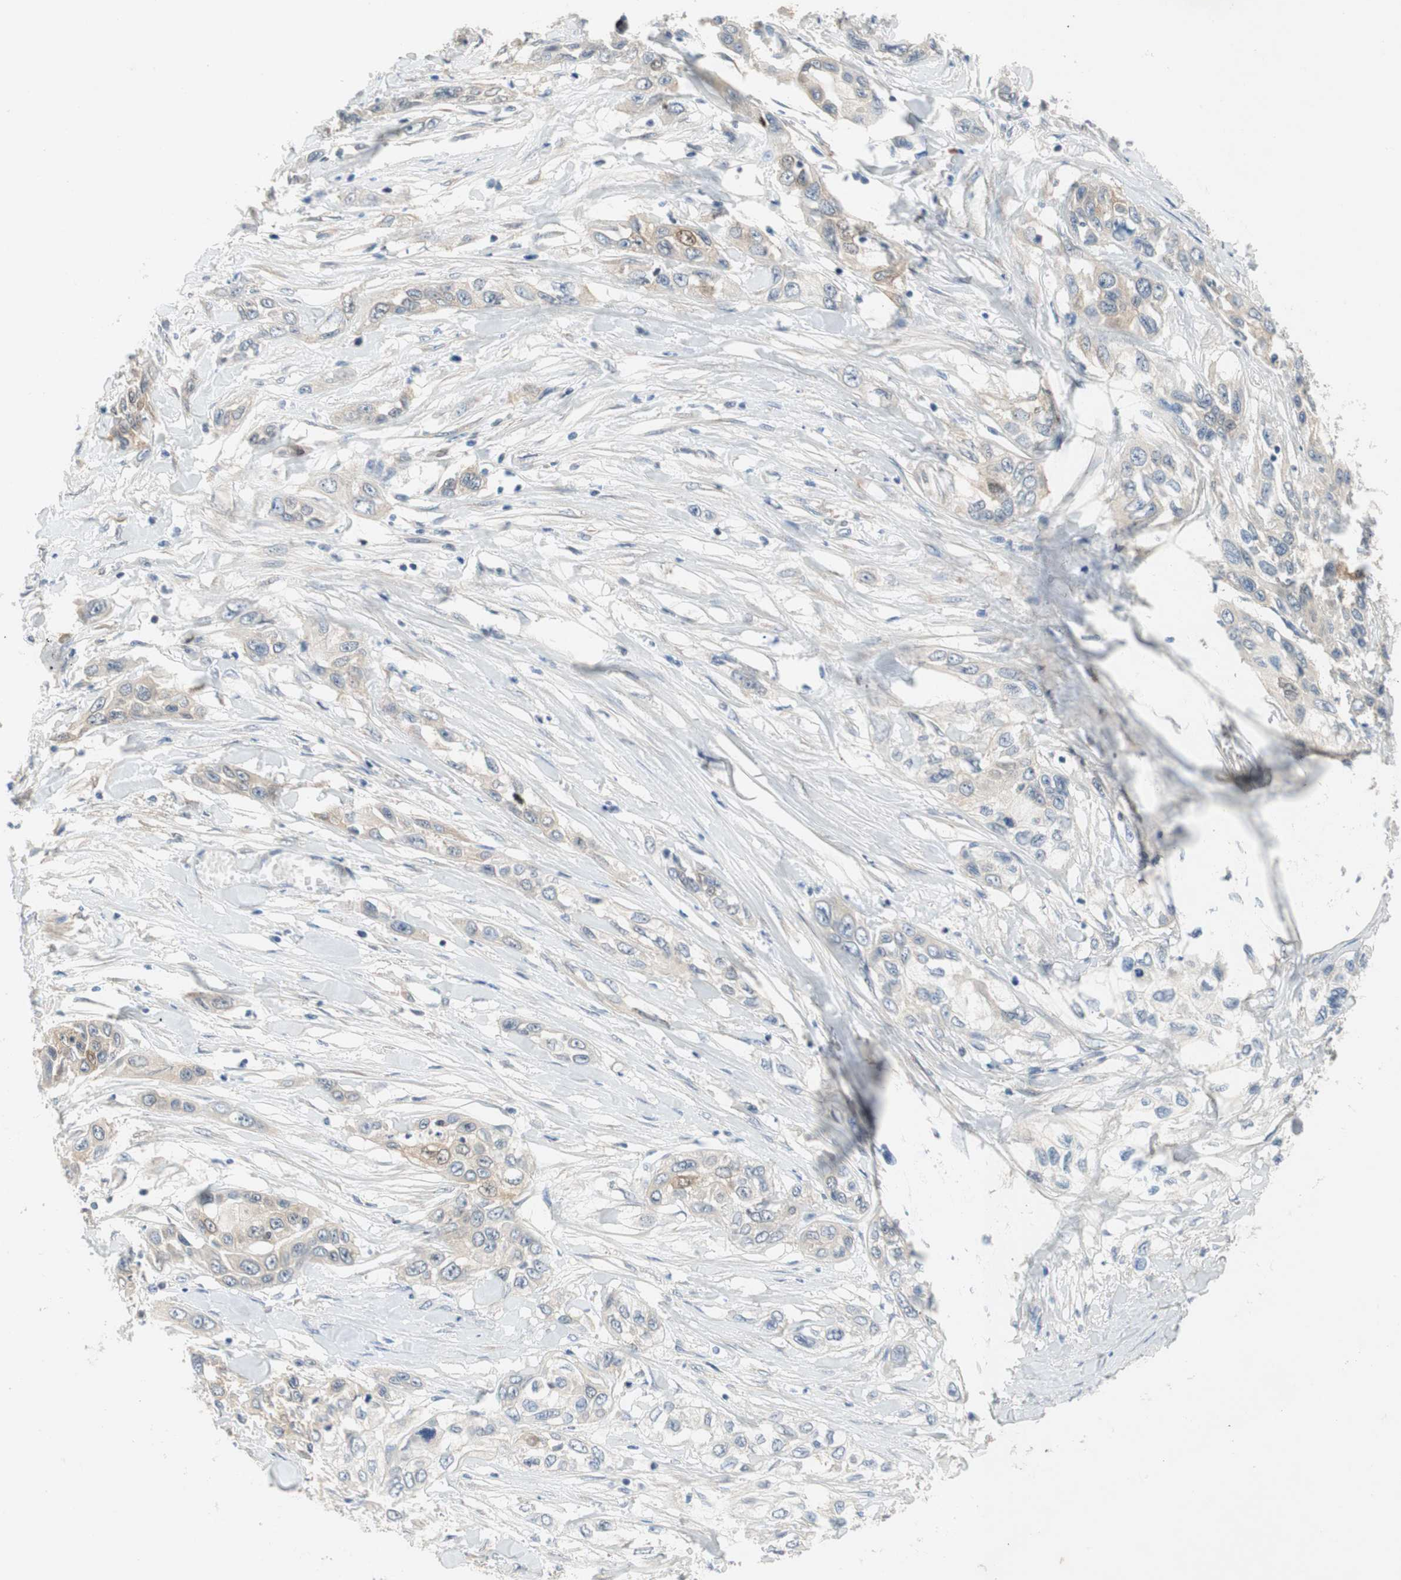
{"staining": {"intensity": "weak", "quantity": "<25%", "location": "cytoplasmic/membranous"}, "tissue": "pancreatic cancer", "cell_type": "Tumor cells", "image_type": "cancer", "snomed": [{"axis": "morphology", "description": "Adenocarcinoma, NOS"}, {"axis": "topography", "description": "Pancreas"}], "caption": "Immunohistochemistry (IHC) photomicrograph of neoplastic tissue: human pancreatic cancer (adenocarcinoma) stained with DAB (3,3'-diaminobenzidine) displays no significant protein staining in tumor cells.", "gene": "RELB", "patient": {"sex": "female", "age": 70}}